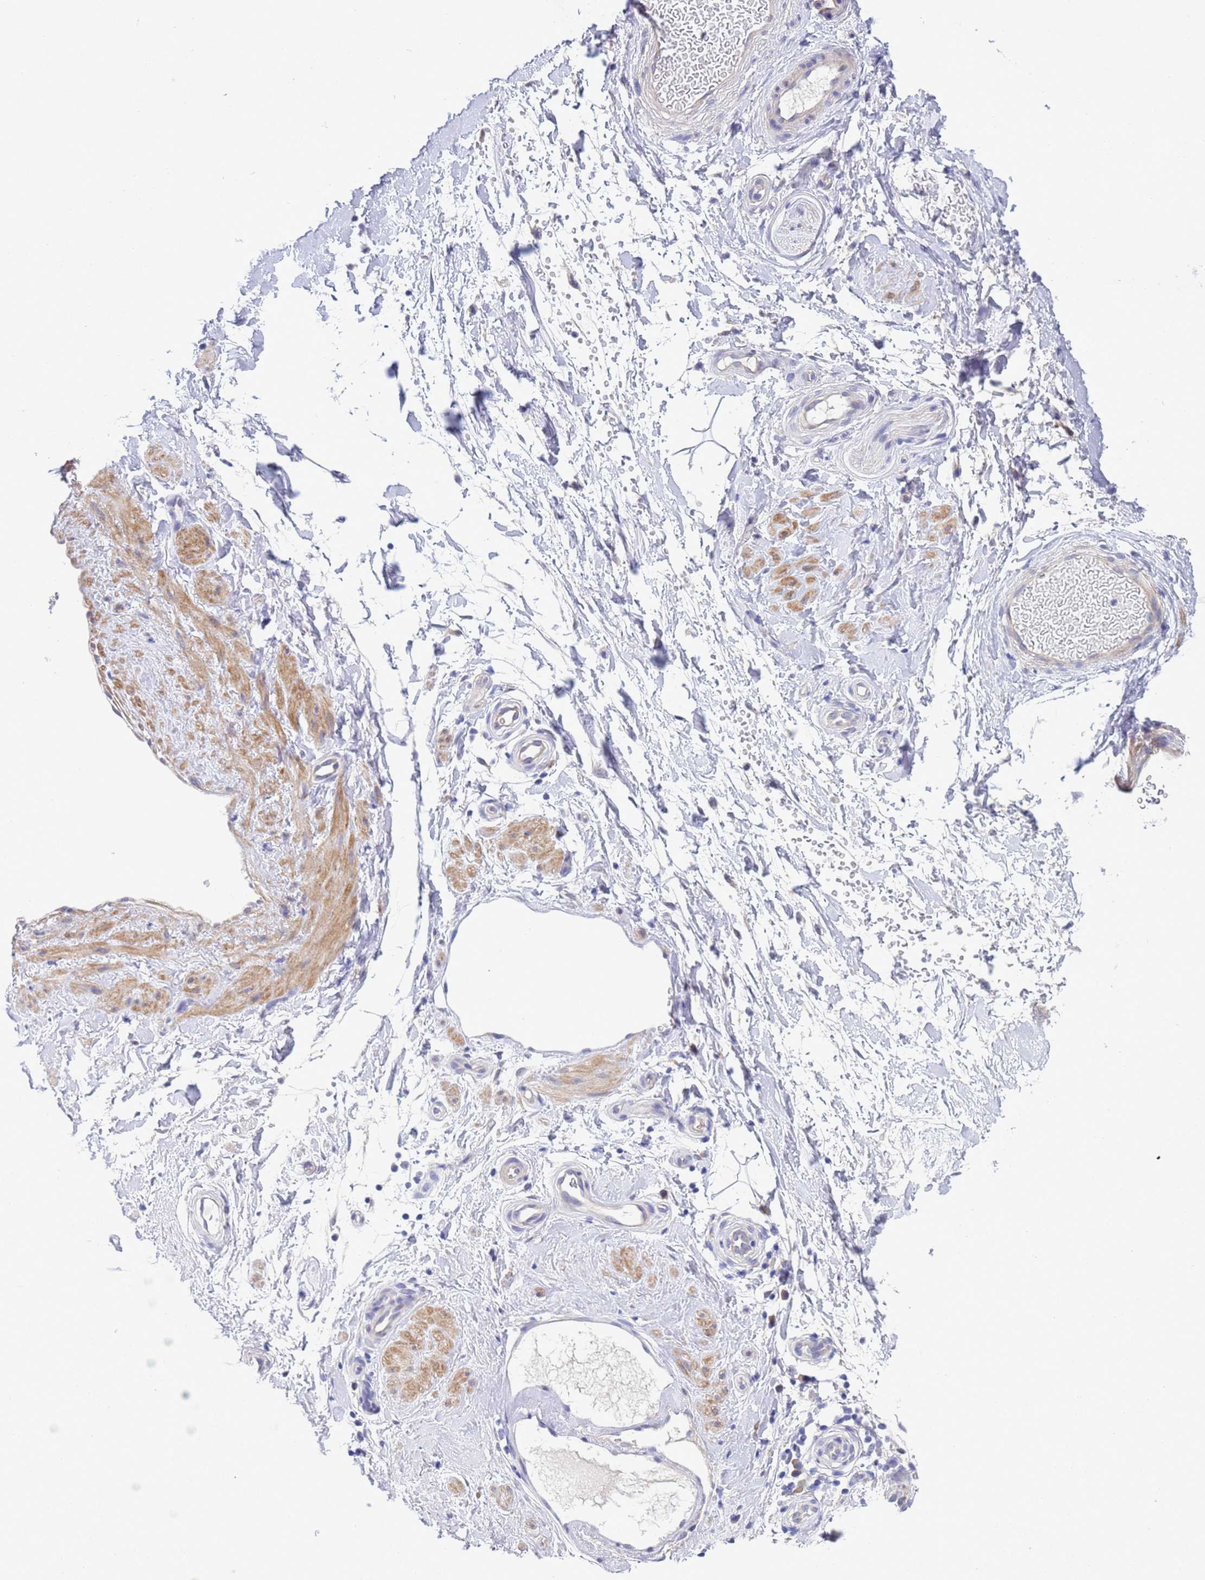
{"staining": {"intensity": "negative", "quantity": "none", "location": "none"}, "tissue": "adipose tissue", "cell_type": "Adipocytes", "image_type": "normal", "snomed": [{"axis": "morphology", "description": "Normal tissue, NOS"}, {"axis": "topography", "description": "Soft tissue"}, {"axis": "topography", "description": "Adipose tissue"}, {"axis": "topography", "description": "Vascular tissue"}, {"axis": "topography", "description": "Peripheral nerve tissue"}], "caption": "Immunohistochemistry (IHC) micrograph of normal human adipose tissue stained for a protein (brown), which exhibits no expression in adipocytes.", "gene": "ZNF461", "patient": {"sex": "male", "age": 74}}